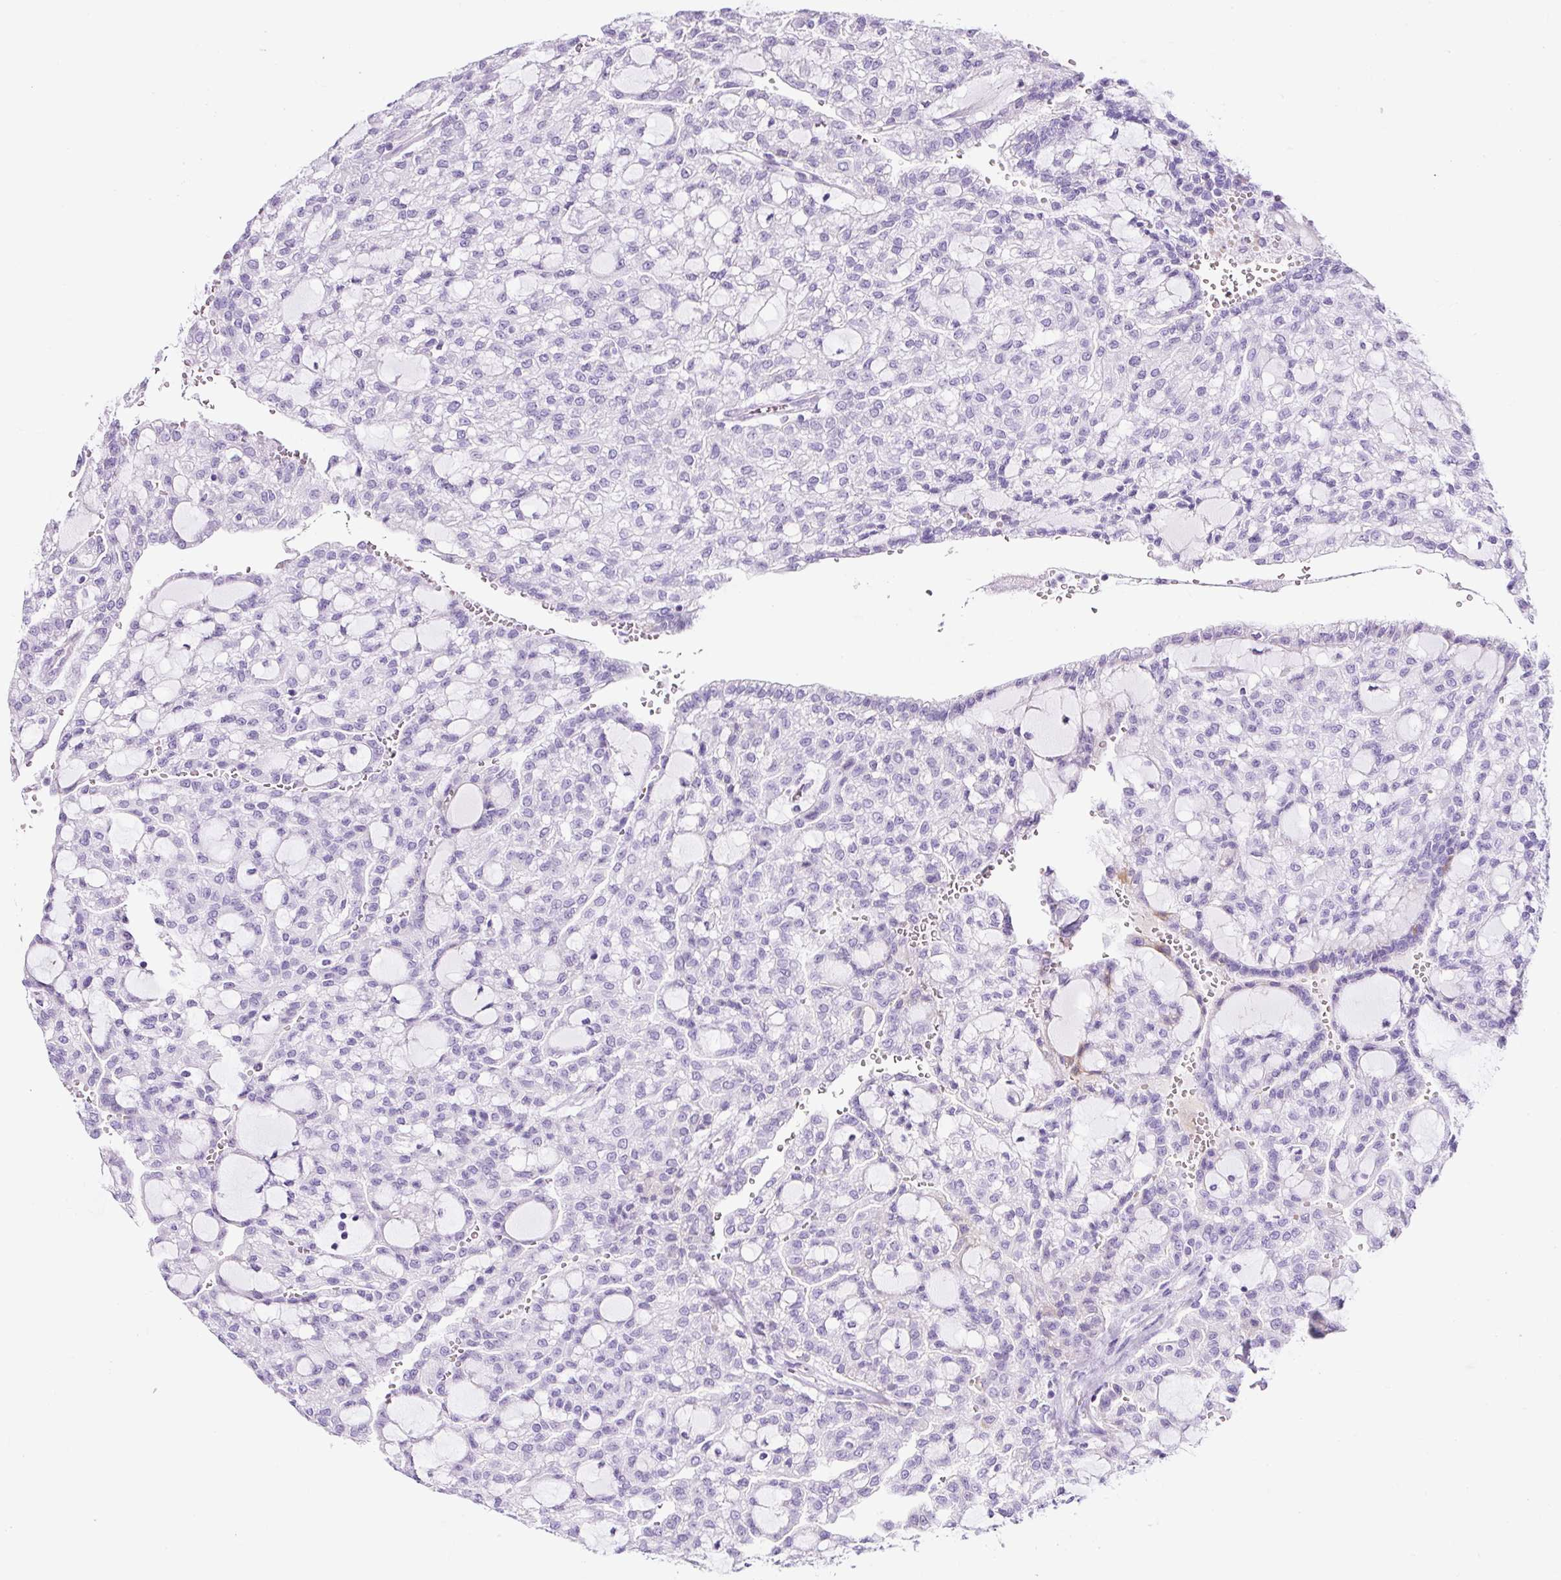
{"staining": {"intensity": "negative", "quantity": "none", "location": "none"}, "tissue": "renal cancer", "cell_type": "Tumor cells", "image_type": "cancer", "snomed": [{"axis": "morphology", "description": "Adenocarcinoma, NOS"}, {"axis": "topography", "description": "Kidney"}], "caption": "High power microscopy micrograph of an immunohistochemistry histopathology image of adenocarcinoma (renal), revealing no significant positivity in tumor cells.", "gene": "TMEM200B", "patient": {"sex": "male", "age": 63}}